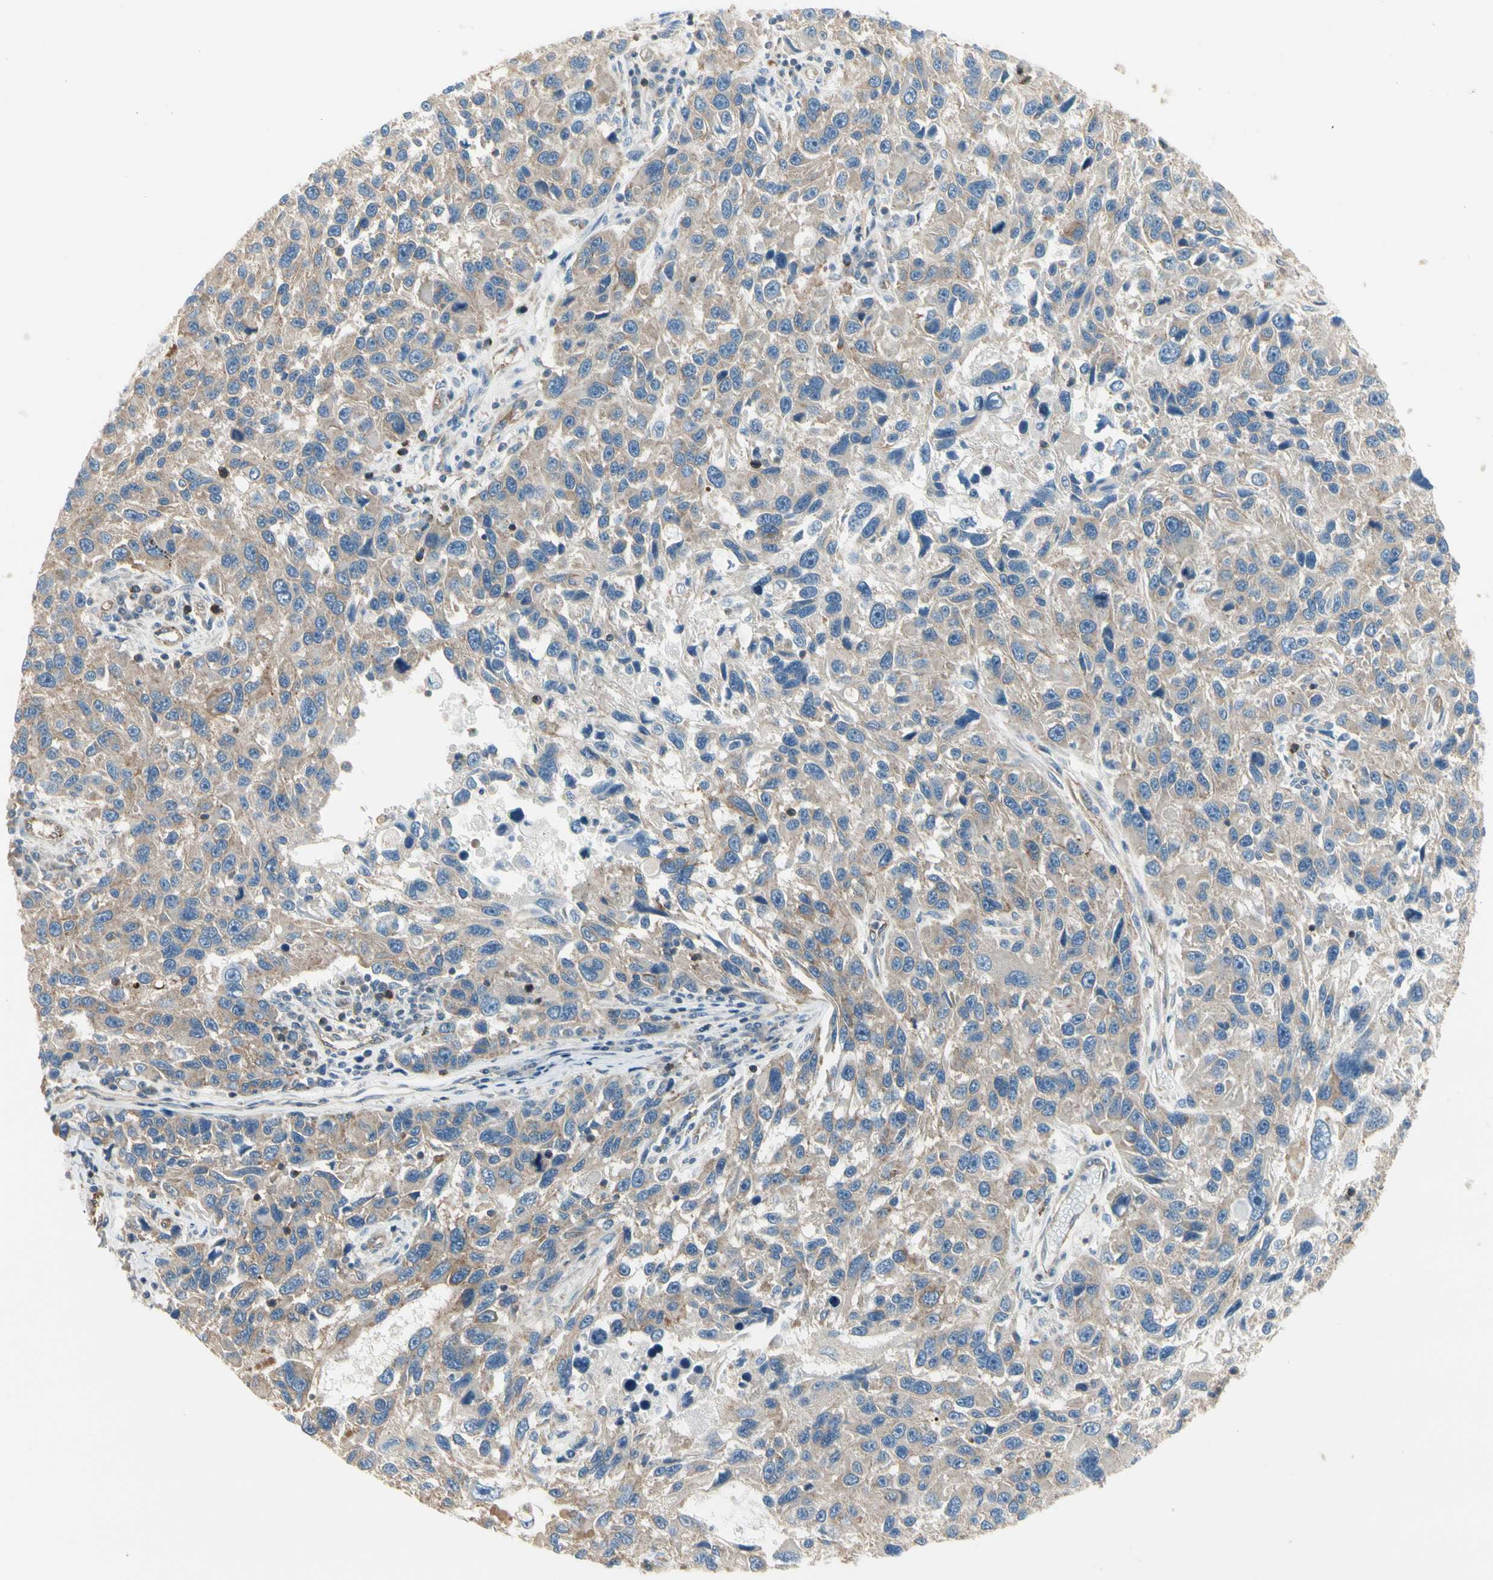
{"staining": {"intensity": "weak", "quantity": ">75%", "location": "cytoplasmic/membranous"}, "tissue": "melanoma", "cell_type": "Tumor cells", "image_type": "cancer", "snomed": [{"axis": "morphology", "description": "Malignant melanoma, NOS"}, {"axis": "topography", "description": "Skin"}], "caption": "Human malignant melanoma stained for a protein (brown) reveals weak cytoplasmic/membranous positive positivity in approximately >75% of tumor cells.", "gene": "AGFG1", "patient": {"sex": "male", "age": 53}}